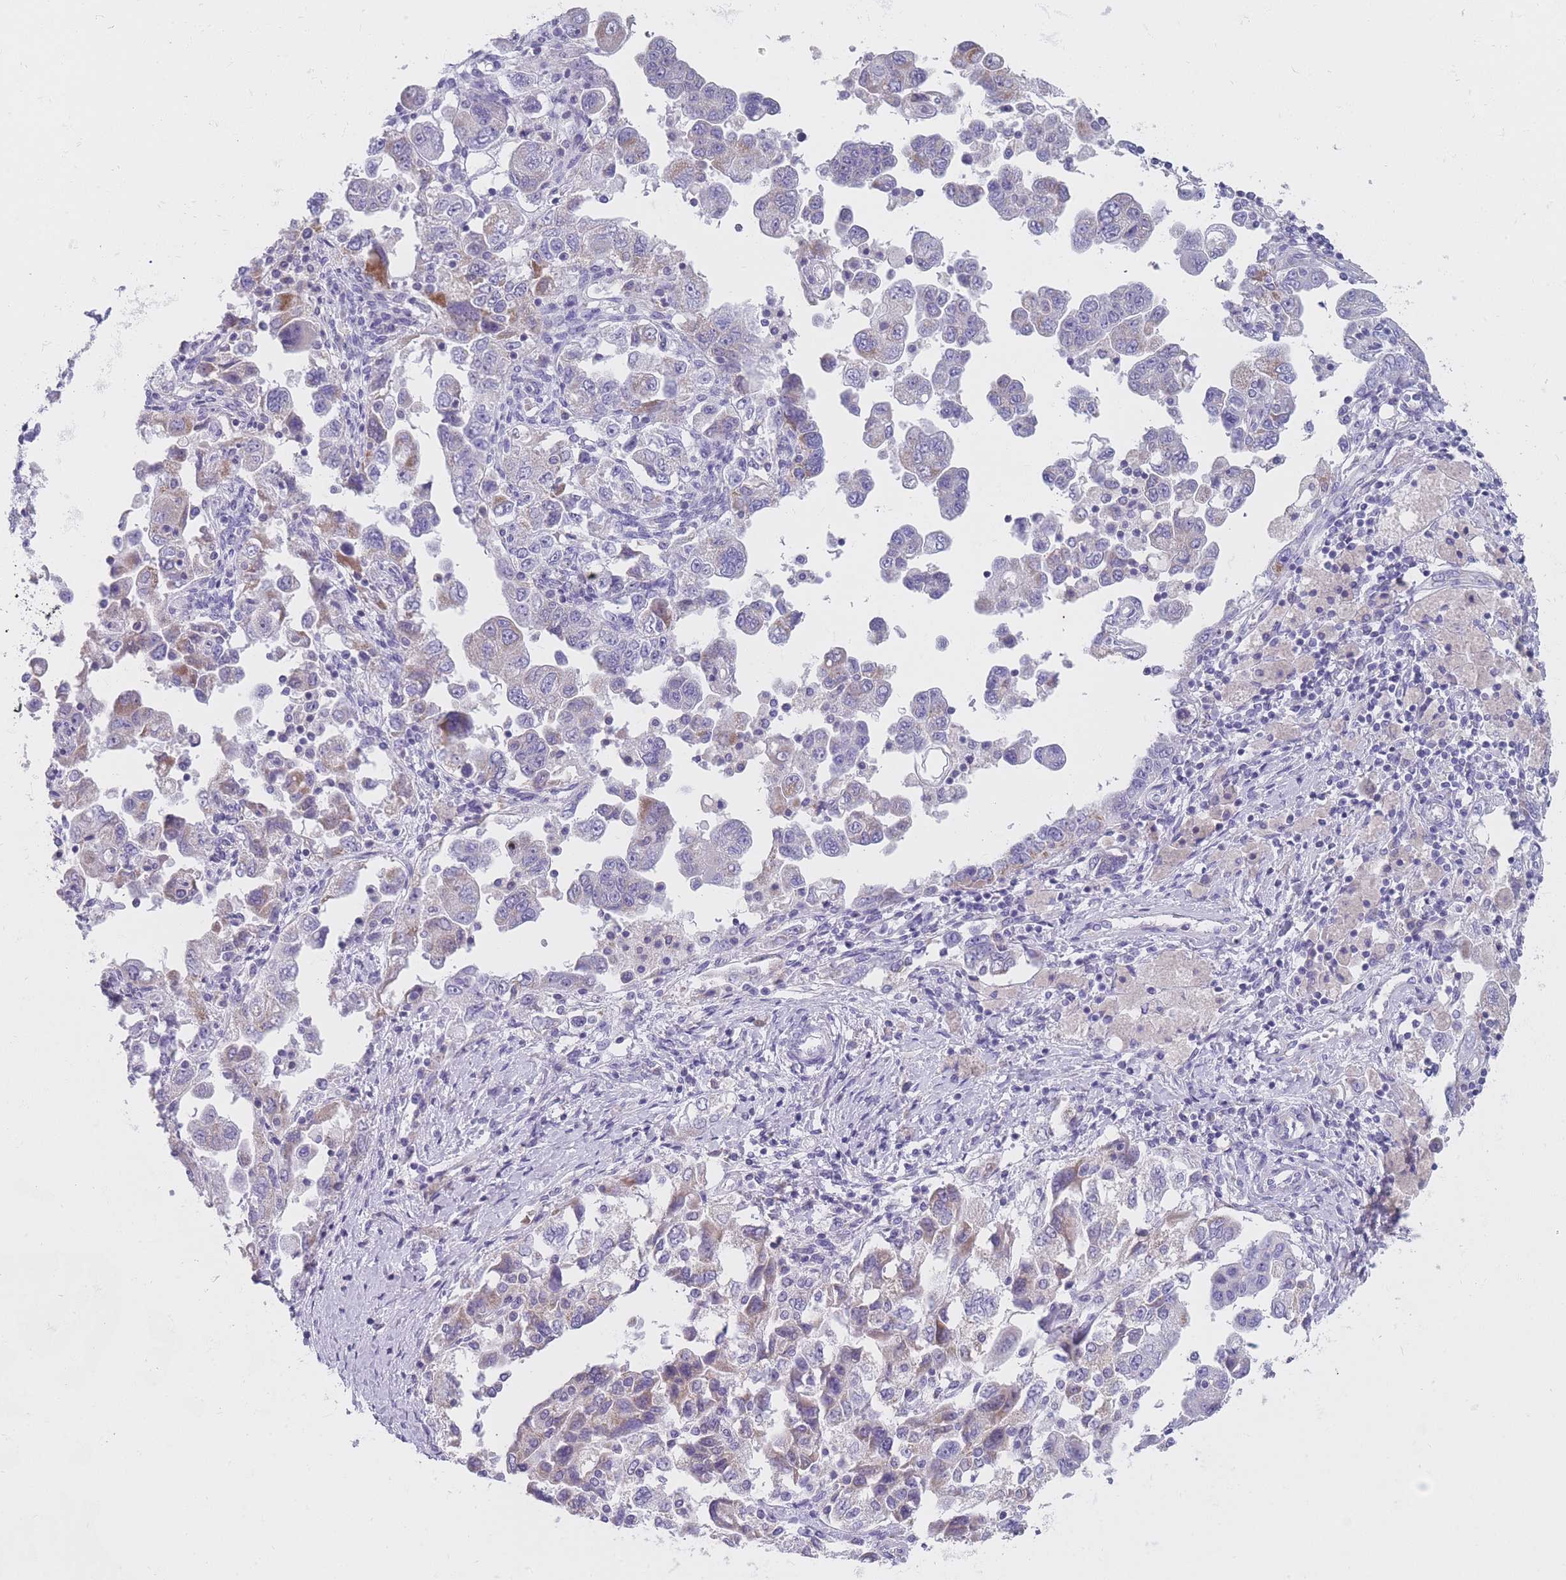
{"staining": {"intensity": "moderate", "quantity": "<25%", "location": "cytoplasmic/membranous"}, "tissue": "ovarian cancer", "cell_type": "Tumor cells", "image_type": "cancer", "snomed": [{"axis": "morphology", "description": "Carcinoma, NOS"}, {"axis": "morphology", "description": "Cystadenocarcinoma, serous, NOS"}, {"axis": "topography", "description": "Ovary"}], "caption": "An image showing moderate cytoplasmic/membranous positivity in about <25% of tumor cells in carcinoma (ovarian), as visualized by brown immunohistochemical staining.", "gene": "MRPS14", "patient": {"sex": "female", "age": 69}}